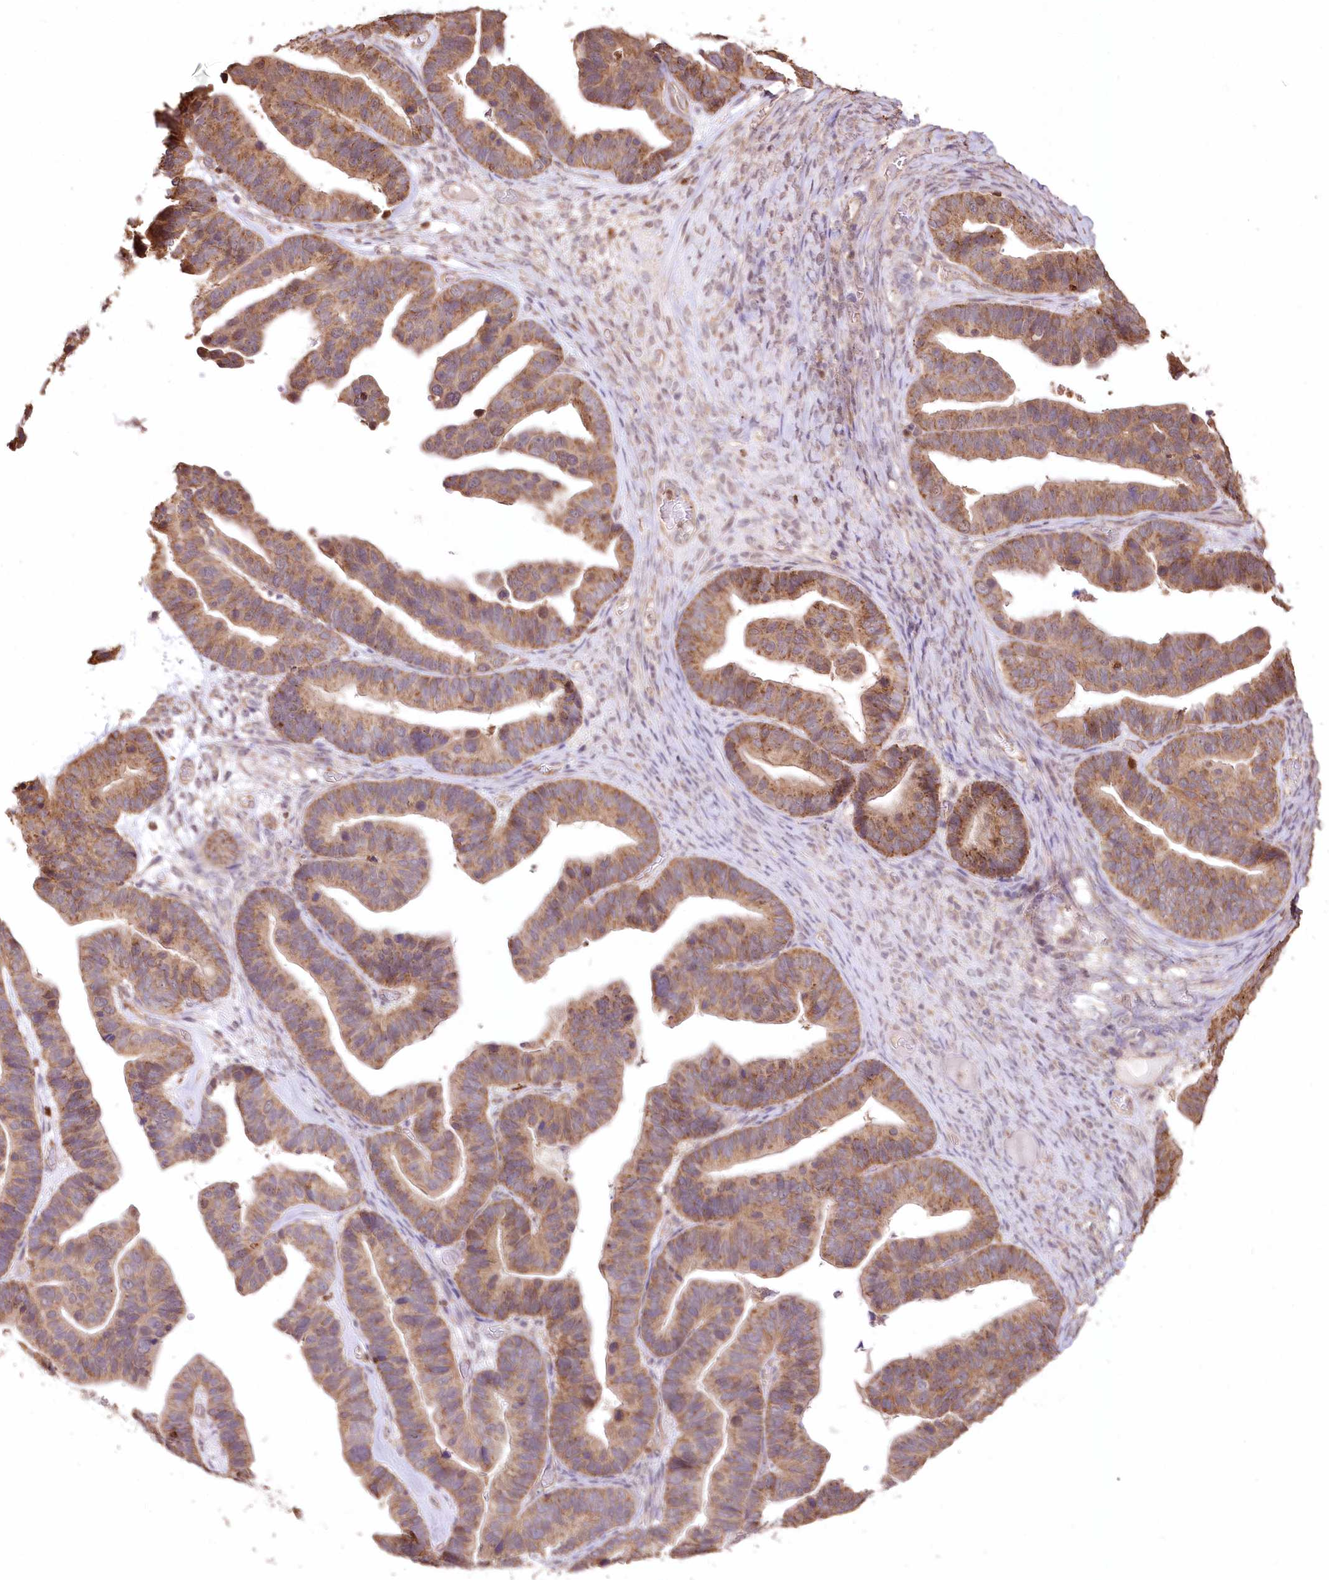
{"staining": {"intensity": "moderate", "quantity": ">75%", "location": "cytoplasmic/membranous"}, "tissue": "ovarian cancer", "cell_type": "Tumor cells", "image_type": "cancer", "snomed": [{"axis": "morphology", "description": "Cystadenocarcinoma, serous, NOS"}, {"axis": "topography", "description": "Ovary"}], "caption": "Immunohistochemistry photomicrograph of neoplastic tissue: human ovarian serous cystadenocarcinoma stained using immunohistochemistry reveals medium levels of moderate protein expression localized specifically in the cytoplasmic/membranous of tumor cells, appearing as a cytoplasmic/membranous brown color.", "gene": "STK17B", "patient": {"sex": "female", "age": 56}}